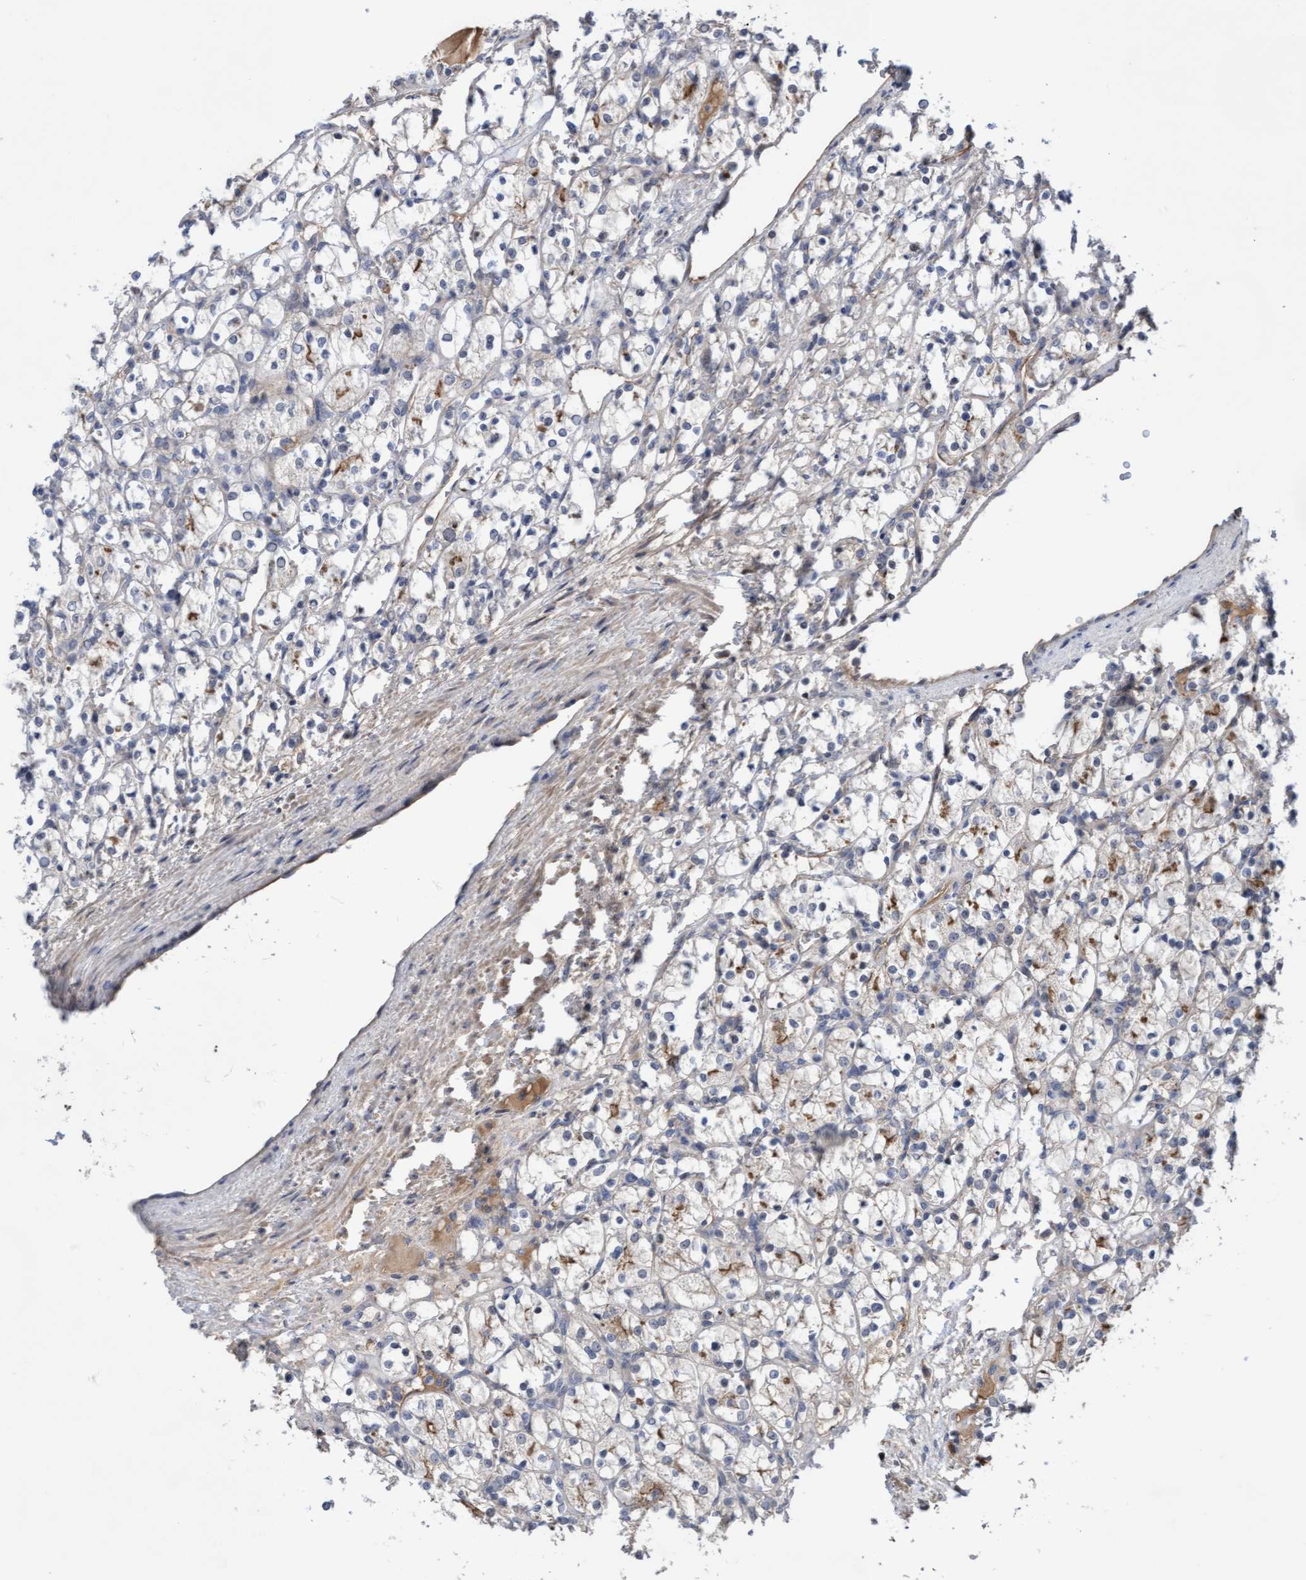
{"staining": {"intensity": "weak", "quantity": "<25%", "location": "cytoplasmic/membranous"}, "tissue": "renal cancer", "cell_type": "Tumor cells", "image_type": "cancer", "snomed": [{"axis": "morphology", "description": "Adenocarcinoma, NOS"}, {"axis": "topography", "description": "Kidney"}], "caption": "Tumor cells show no significant protein staining in adenocarcinoma (renal).", "gene": "COBL", "patient": {"sex": "female", "age": 69}}